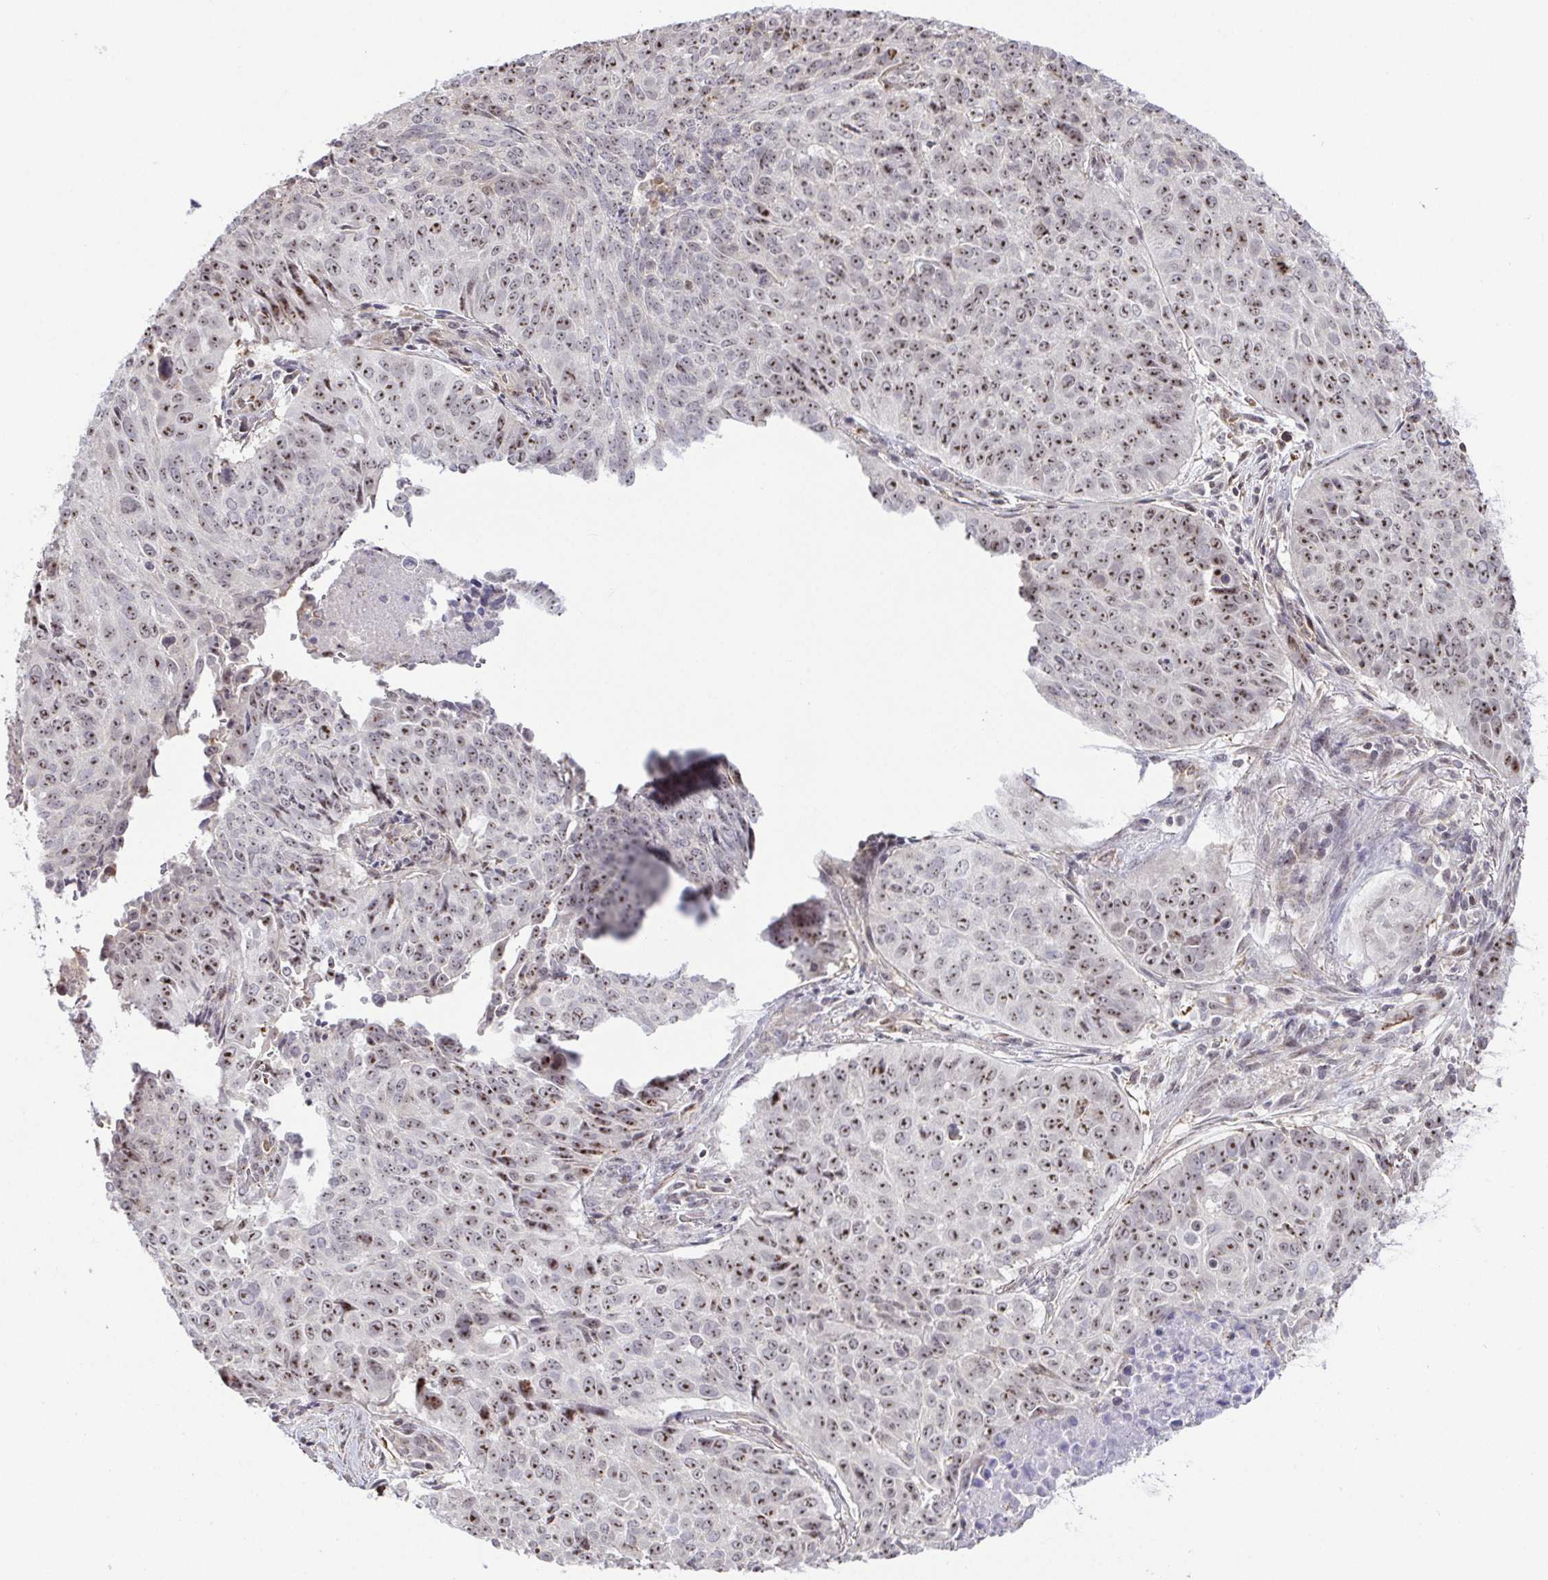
{"staining": {"intensity": "moderate", "quantity": "25%-75%", "location": "nuclear"}, "tissue": "lung cancer", "cell_type": "Tumor cells", "image_type": "cancer", "snomed": [{"axis": "morphology", "description": "Normal tissue, NOS"}, {"axis": "morphology", "description": "Squamous cell carcinoma, NOS"}, {"axis": "topography", "description": "Bronchus"}, {"axis": "topography", "description": "Lung"}], "caption": "Lung cancer stained for a protein demonstrates moderate nuclear positivity in tumor cells.", "gene": "RSL24D1", "patient": {"sex": "male", "age": 64}}